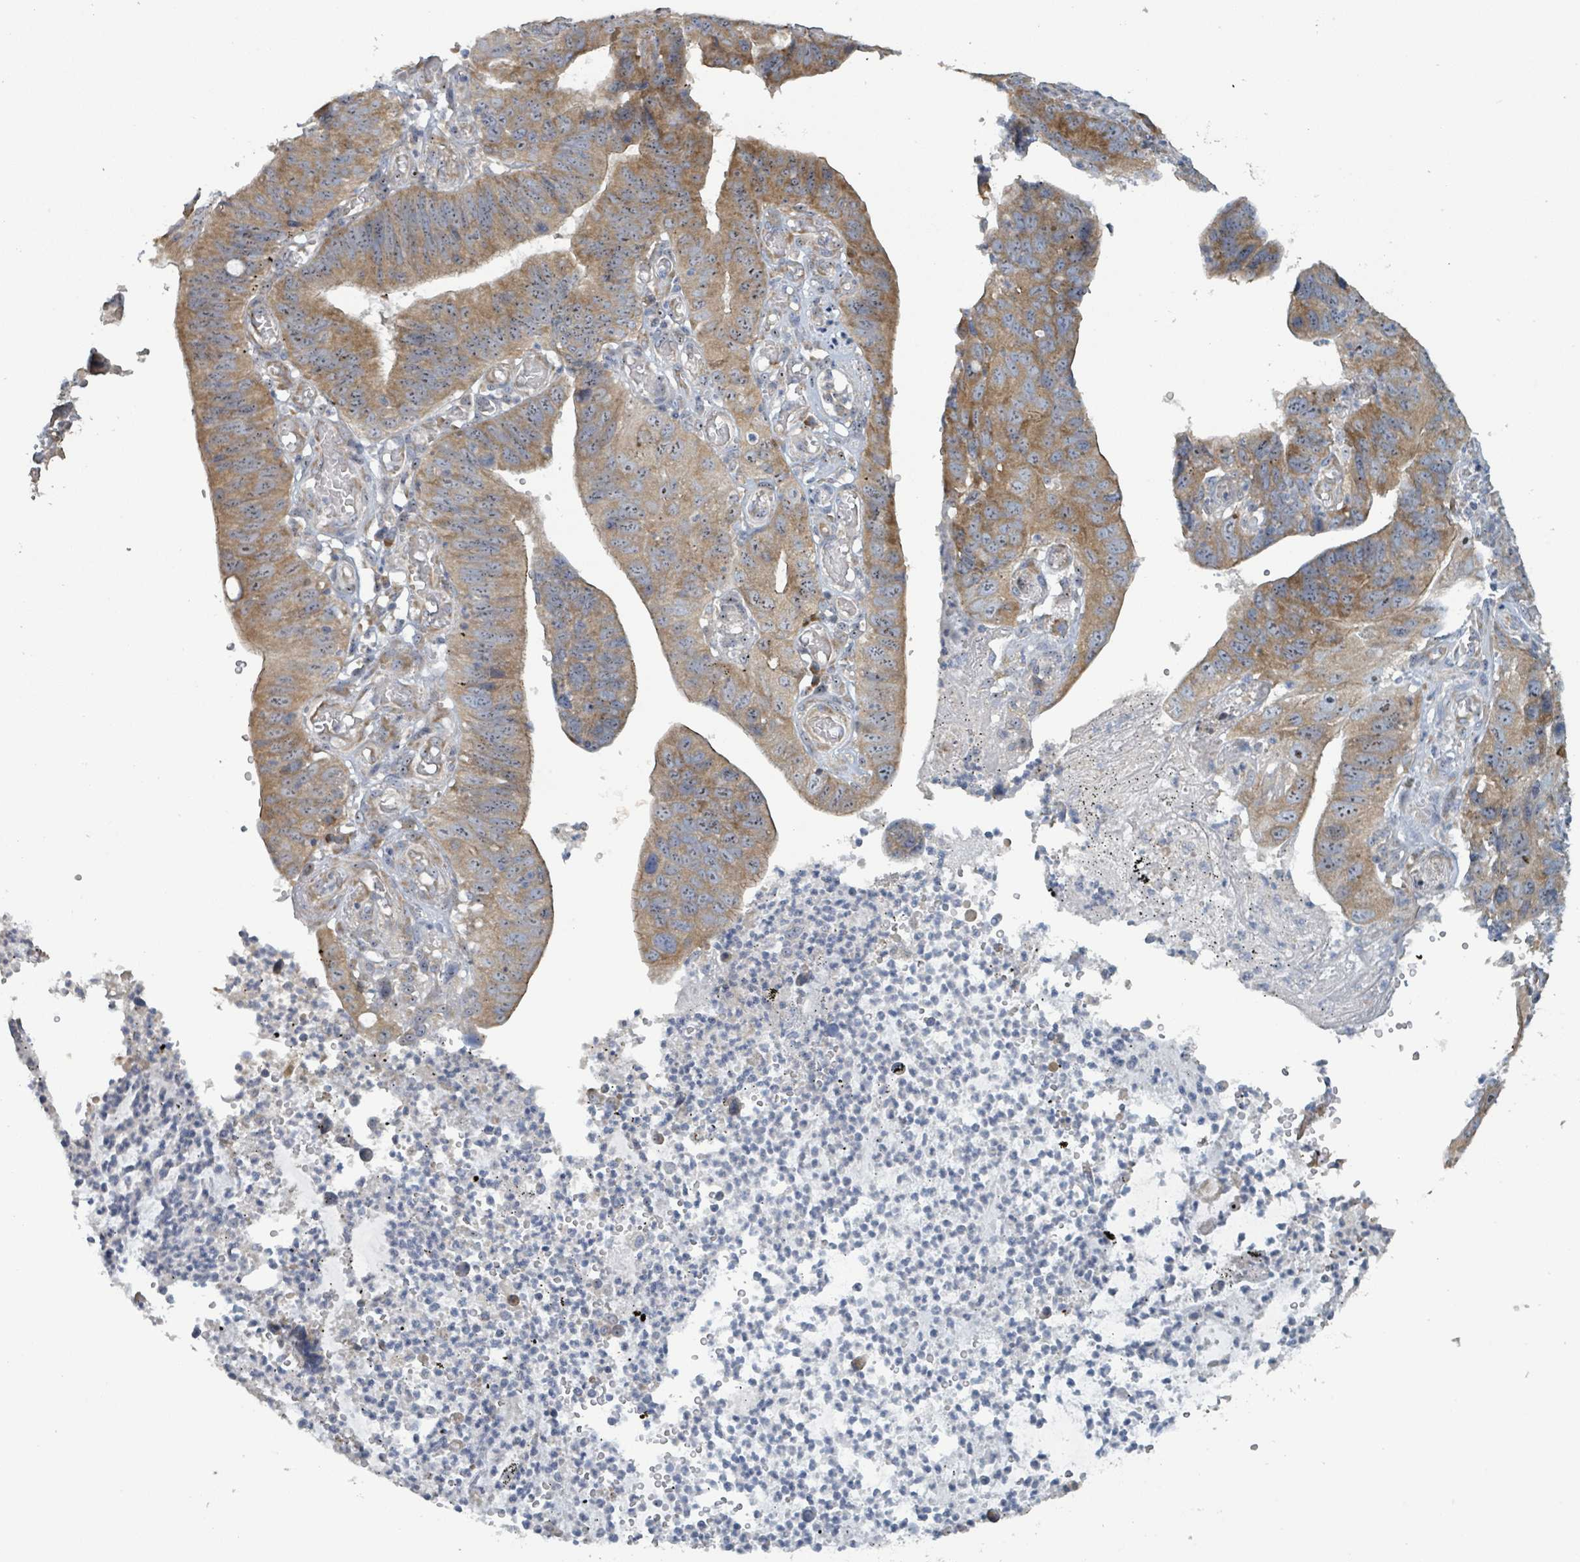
{"staining": {"intensity": "moderate", "quantity": ">75%", "location": "cytoplasmic/membranous"}, "tissue": "stomach cancer", "cell_type": "Tumor cells", "image_type": "cancer", "snomed": [{"axis": "morphology", "description": "Adenocarcinoma, NOS"}, {"axis": "topography", "description": "Stomach"}], "caption": "Stomach adenocarcinoma stained for a protein shows moderate cytoplasmic/membranous positivity in tumor cells.", "gene": "RPL32", "patient": {"sex": "male", "age": 59}}